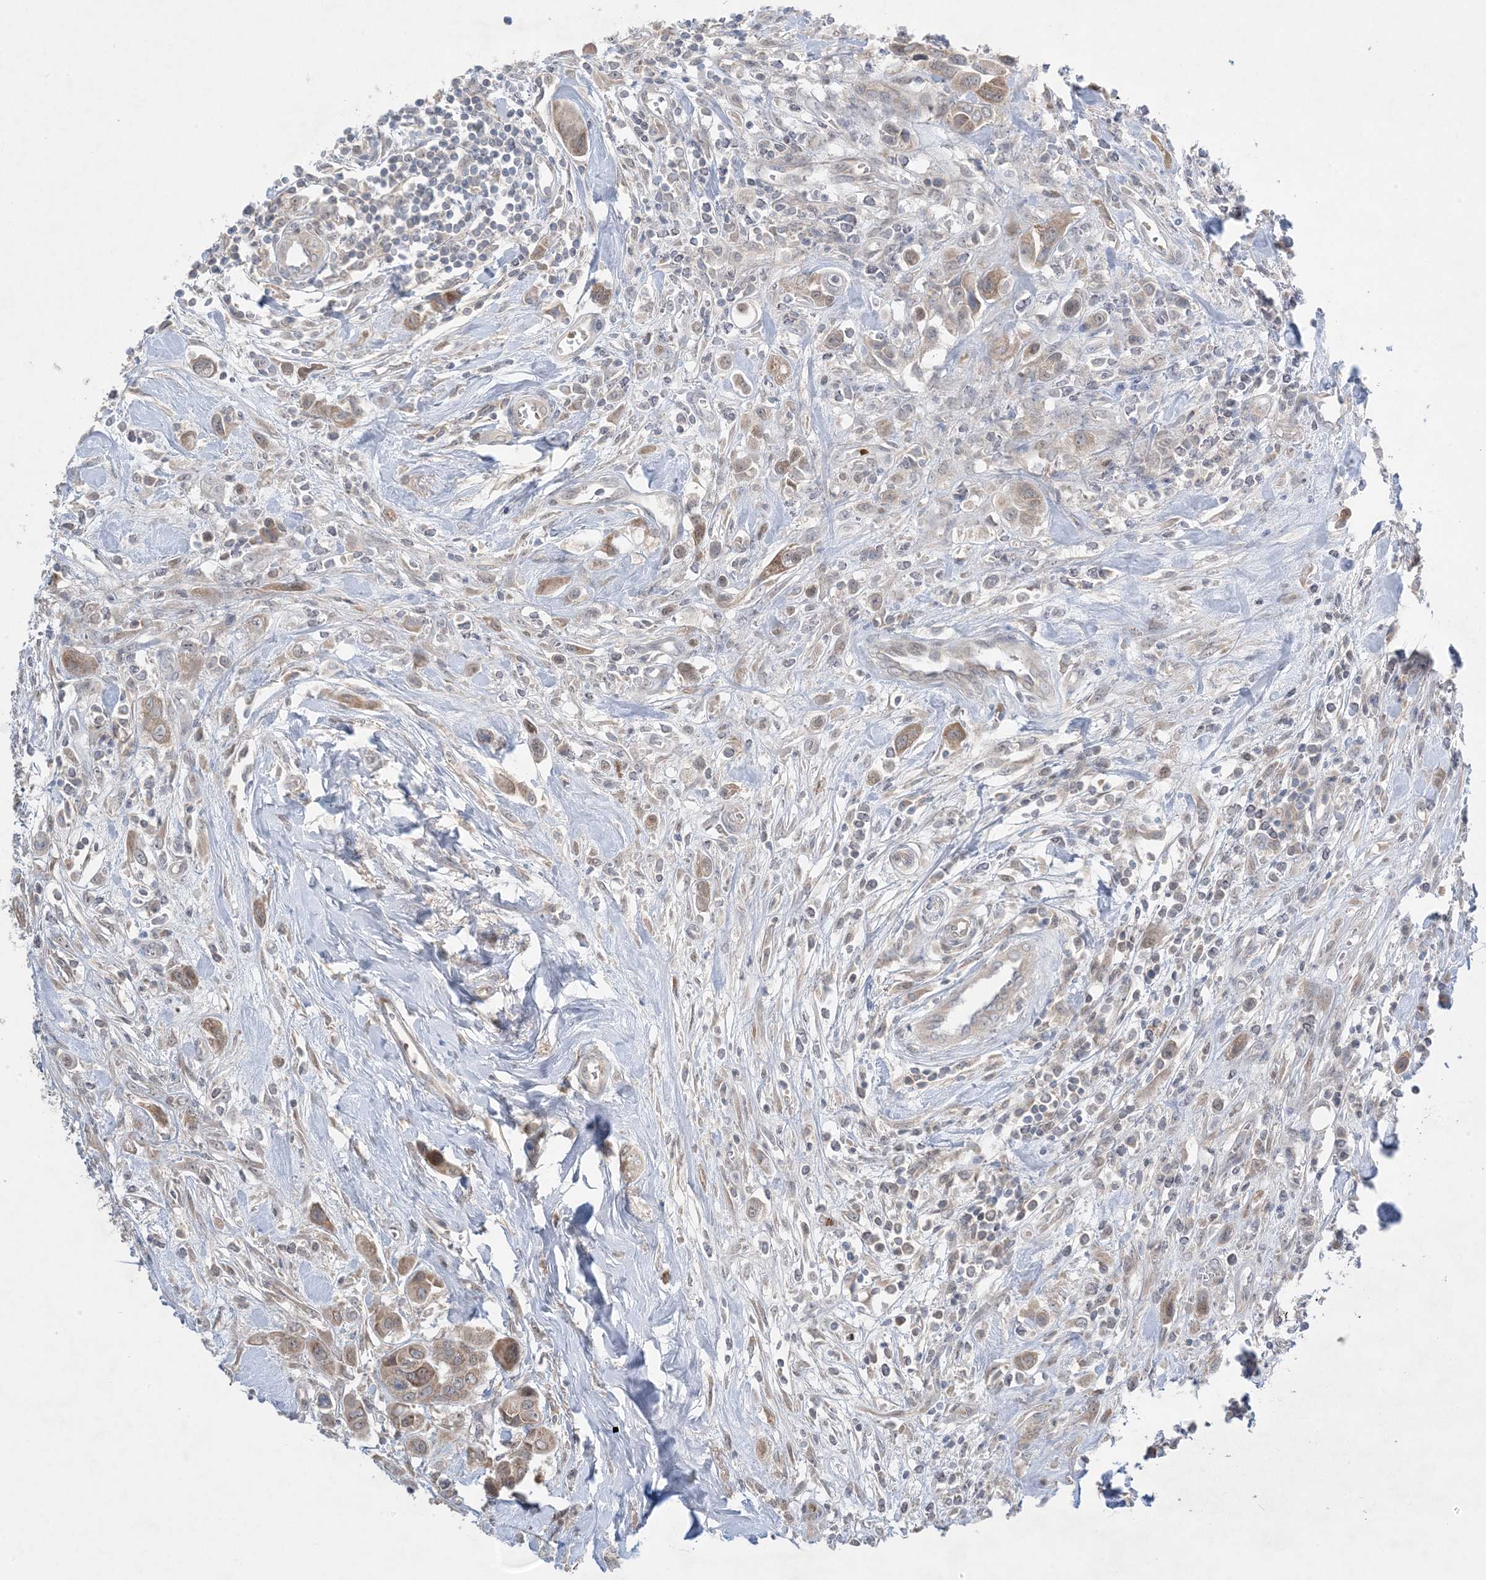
{"staining": {"intensity": "moderate", "quantity": ">75%", "location": "cytoplasmic/membranous"}, "tissue": "urothelial cancer", "cell_type": "Tumor cells", "image_type": "cancer", "snomed": [{"axis": "morphology", "description": "Urothelial carcinoma, High grade"}, {"axis": "topography", "description": "Urinary bladder"}], "caption": "Tumor cells display medium levels of moderate cytoplasmic/membranous staining in approximately >75% of cells in human urothelial cancer. The protein of interest is shown in brown color, while the nuclei are stained blue.", "gene": "MMGT1", "patient": {"sex": "male", "age": 50}}